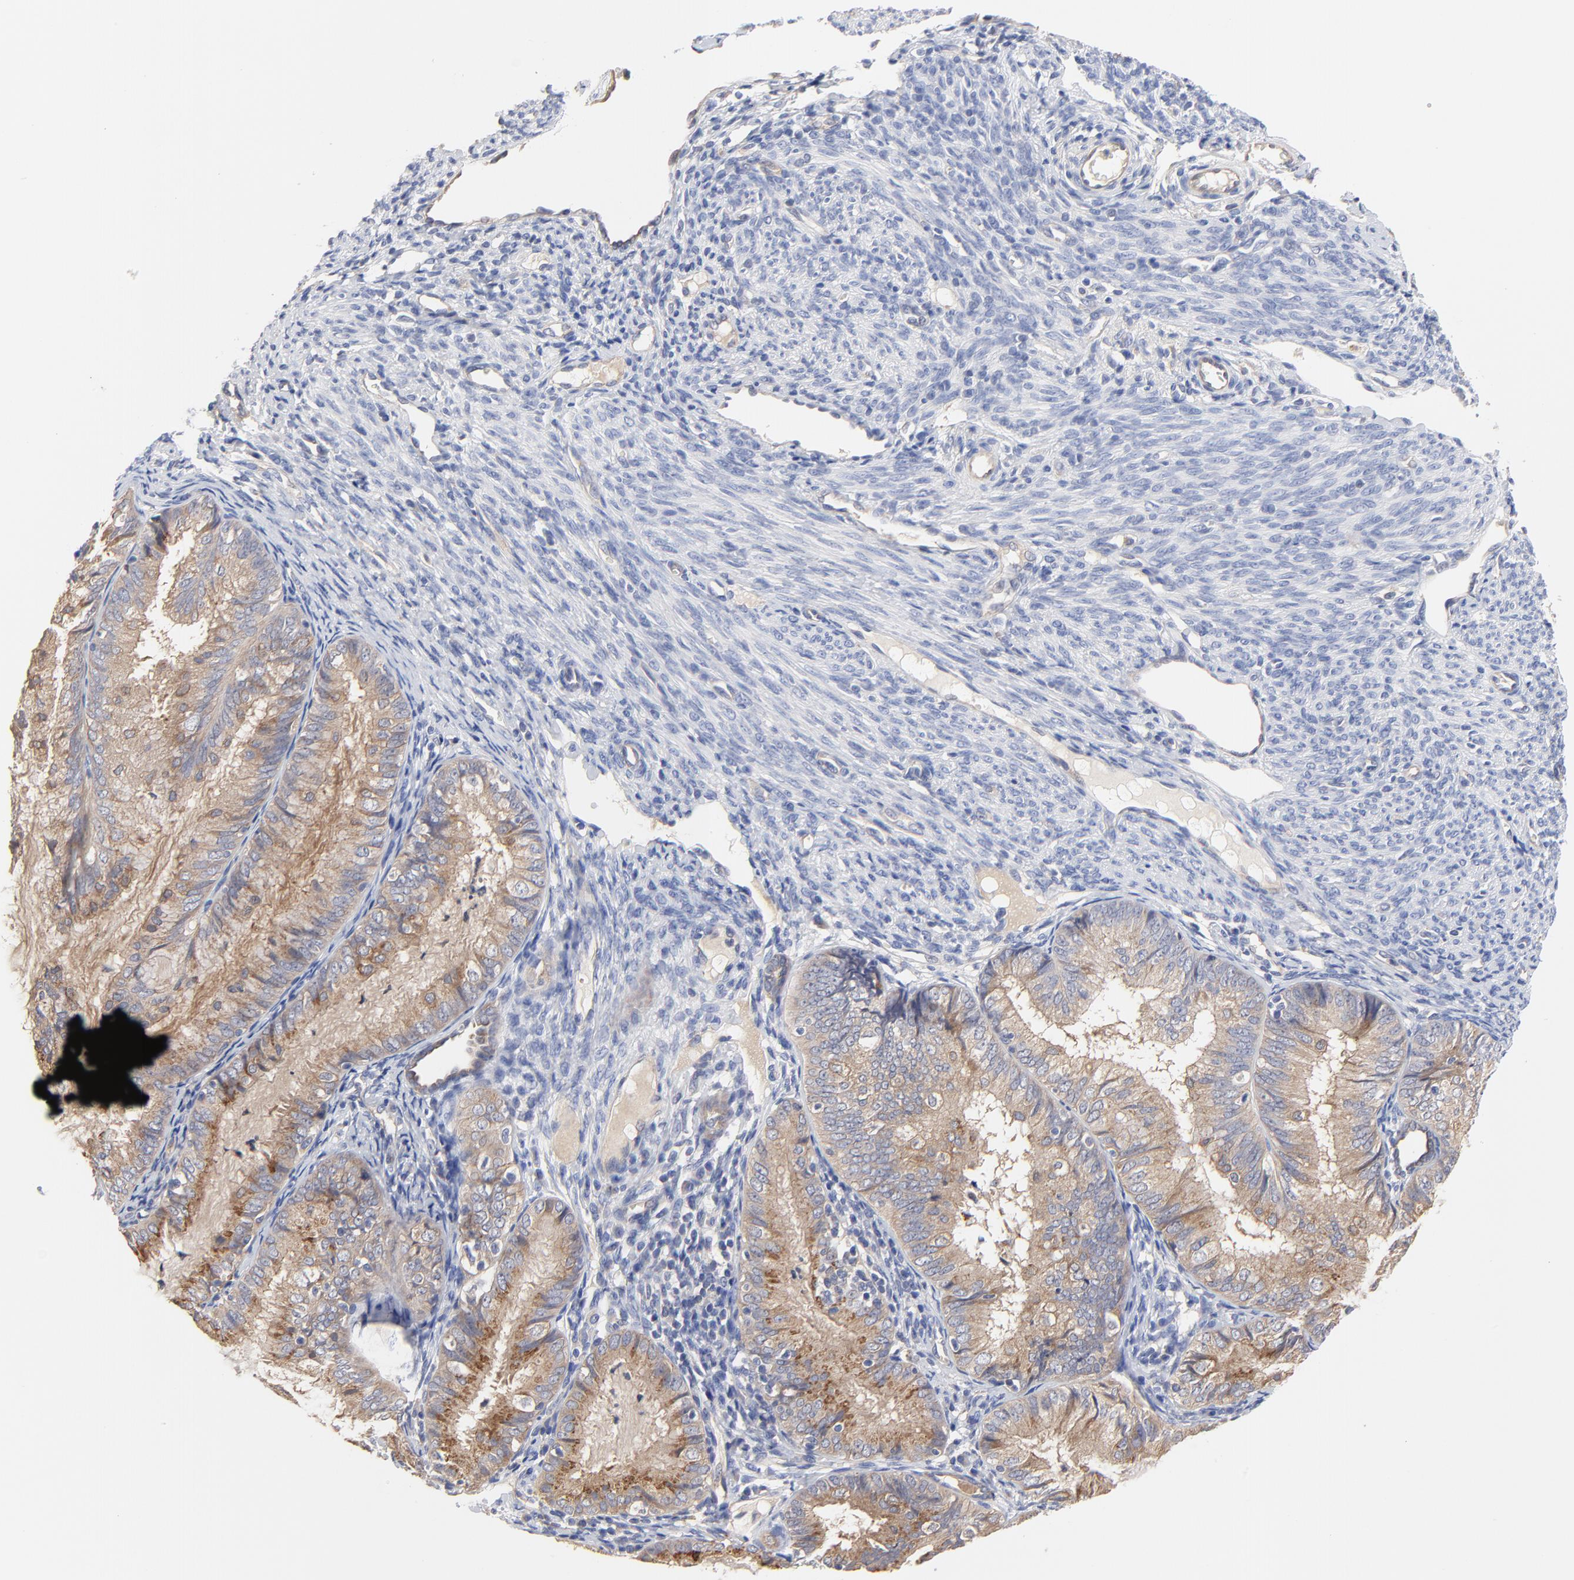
{"staining": {"intensity": "moderate", "quantity": ">75%", "location": "cytoplasmic/membranous"}, "tissue": "endometrial cancer", "cell_type": "Tumor cells", "image_type": "cancer", "snomed": [{"axis": "morphology", "description": "Adenocarcinoma, NOS"}, {"axis": "topography", "description": "Endometrium"}], "caption": "Immunohistochemistry image of neoplastic tissue: human endometrial adenocarcinoma stained using immunohistochemistry demonstrates medium levels of moderate protein expression localized specifically in the cytoplasmic/membranous of tumor cells, appearing as a cytoplasmic/membranous brown color.", "gene": "FBXL2", "patient": {"sex": "female", "age": 66}}